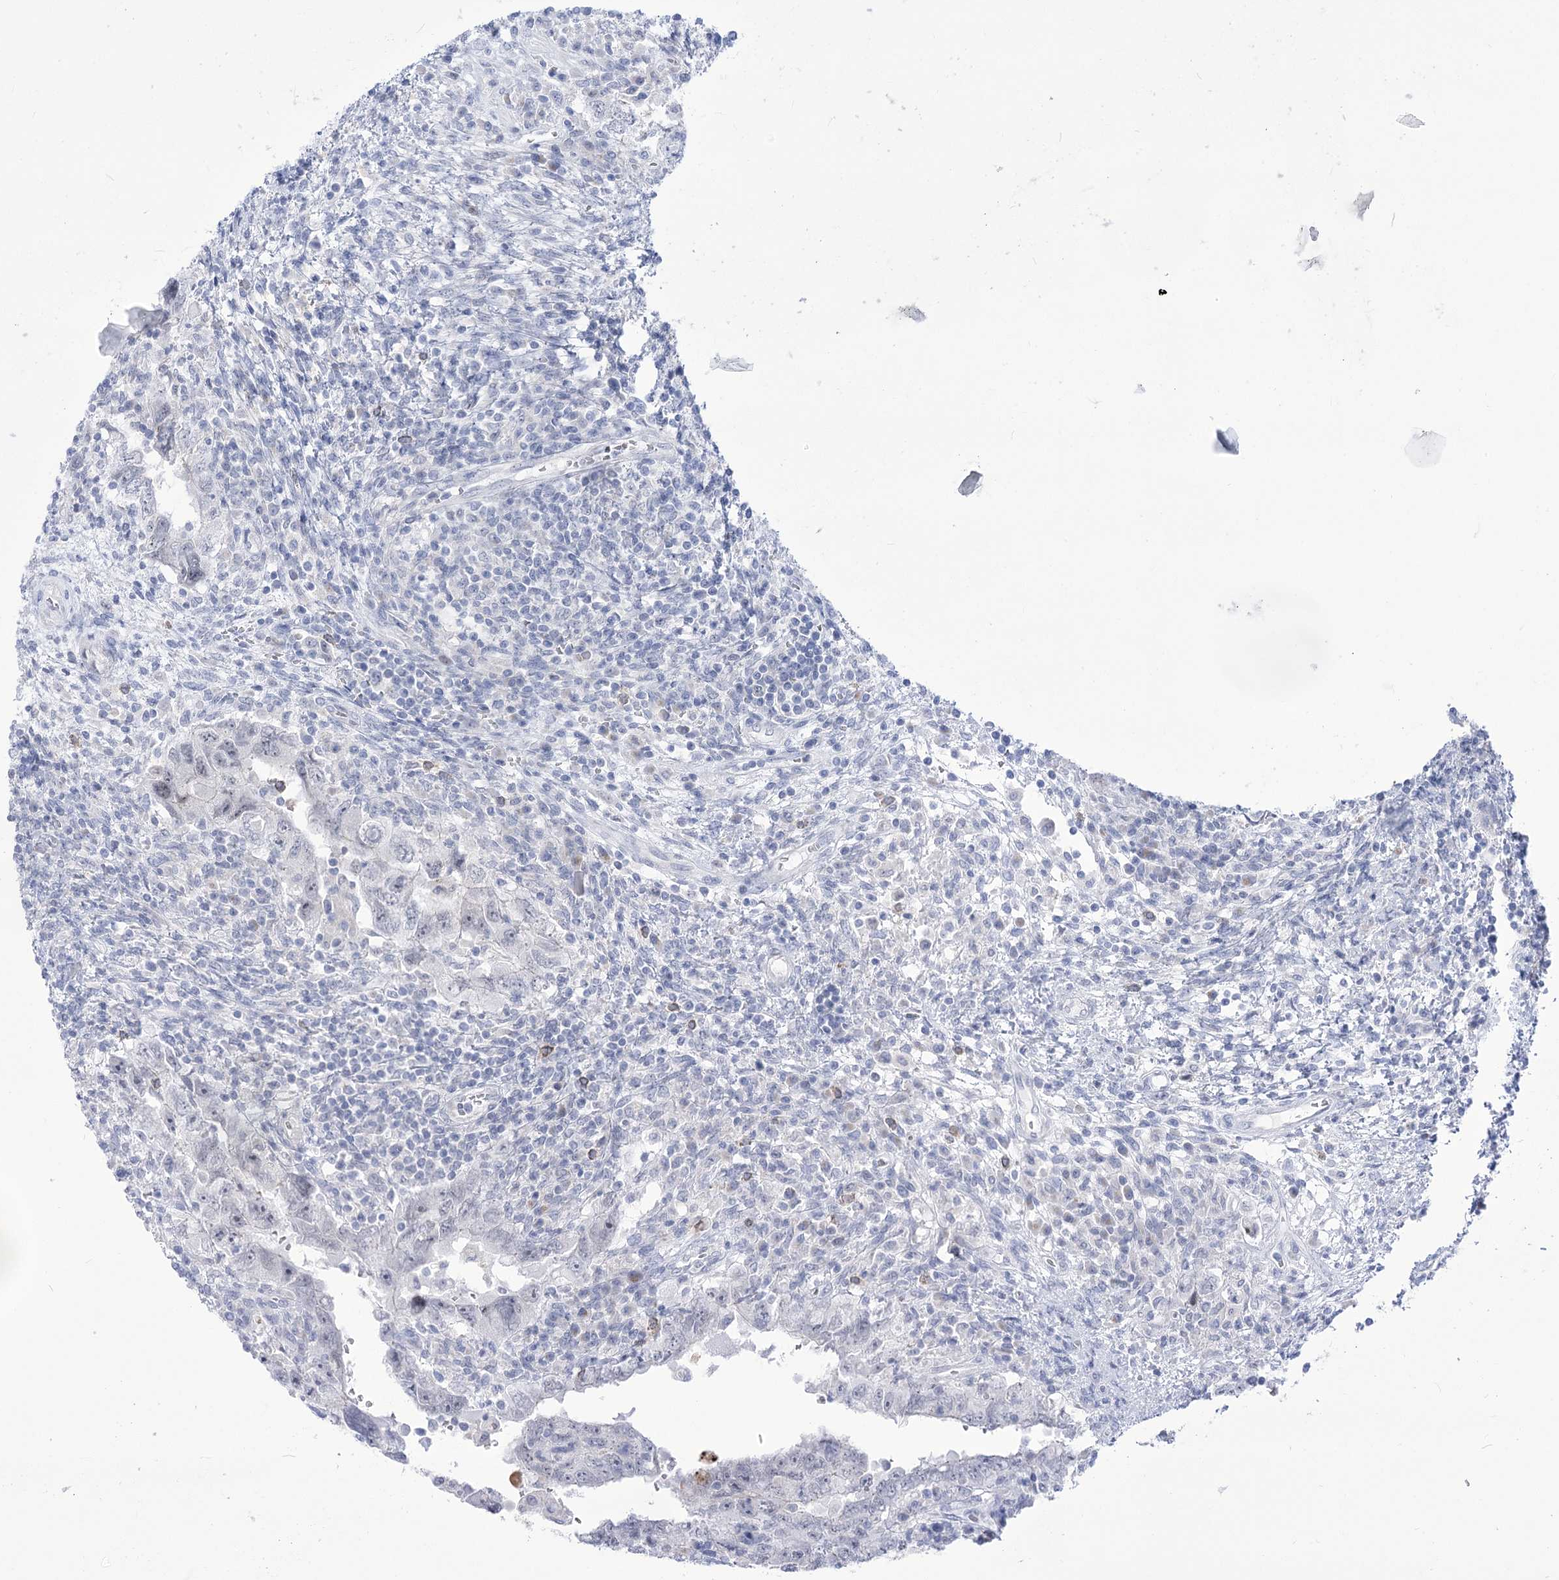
{"staining": {"intensity": "negative", "quantity": "none", "location": "none"}, "tissue": "testis cancer", "cell_type": "Tumor cells", "image_type": "cancer", "snomed": [{"axis": "morphology", "description": "Carcinoma, Embryonal, NOS"}, {"axis": "topography", "description": "Testis"}], "caption": "Immunohistochemical staining of human testis cancer exhibits no significant expression in tumor cells.", "gene": "BEND7", "patient": {"sex": "male", "age": 26}}